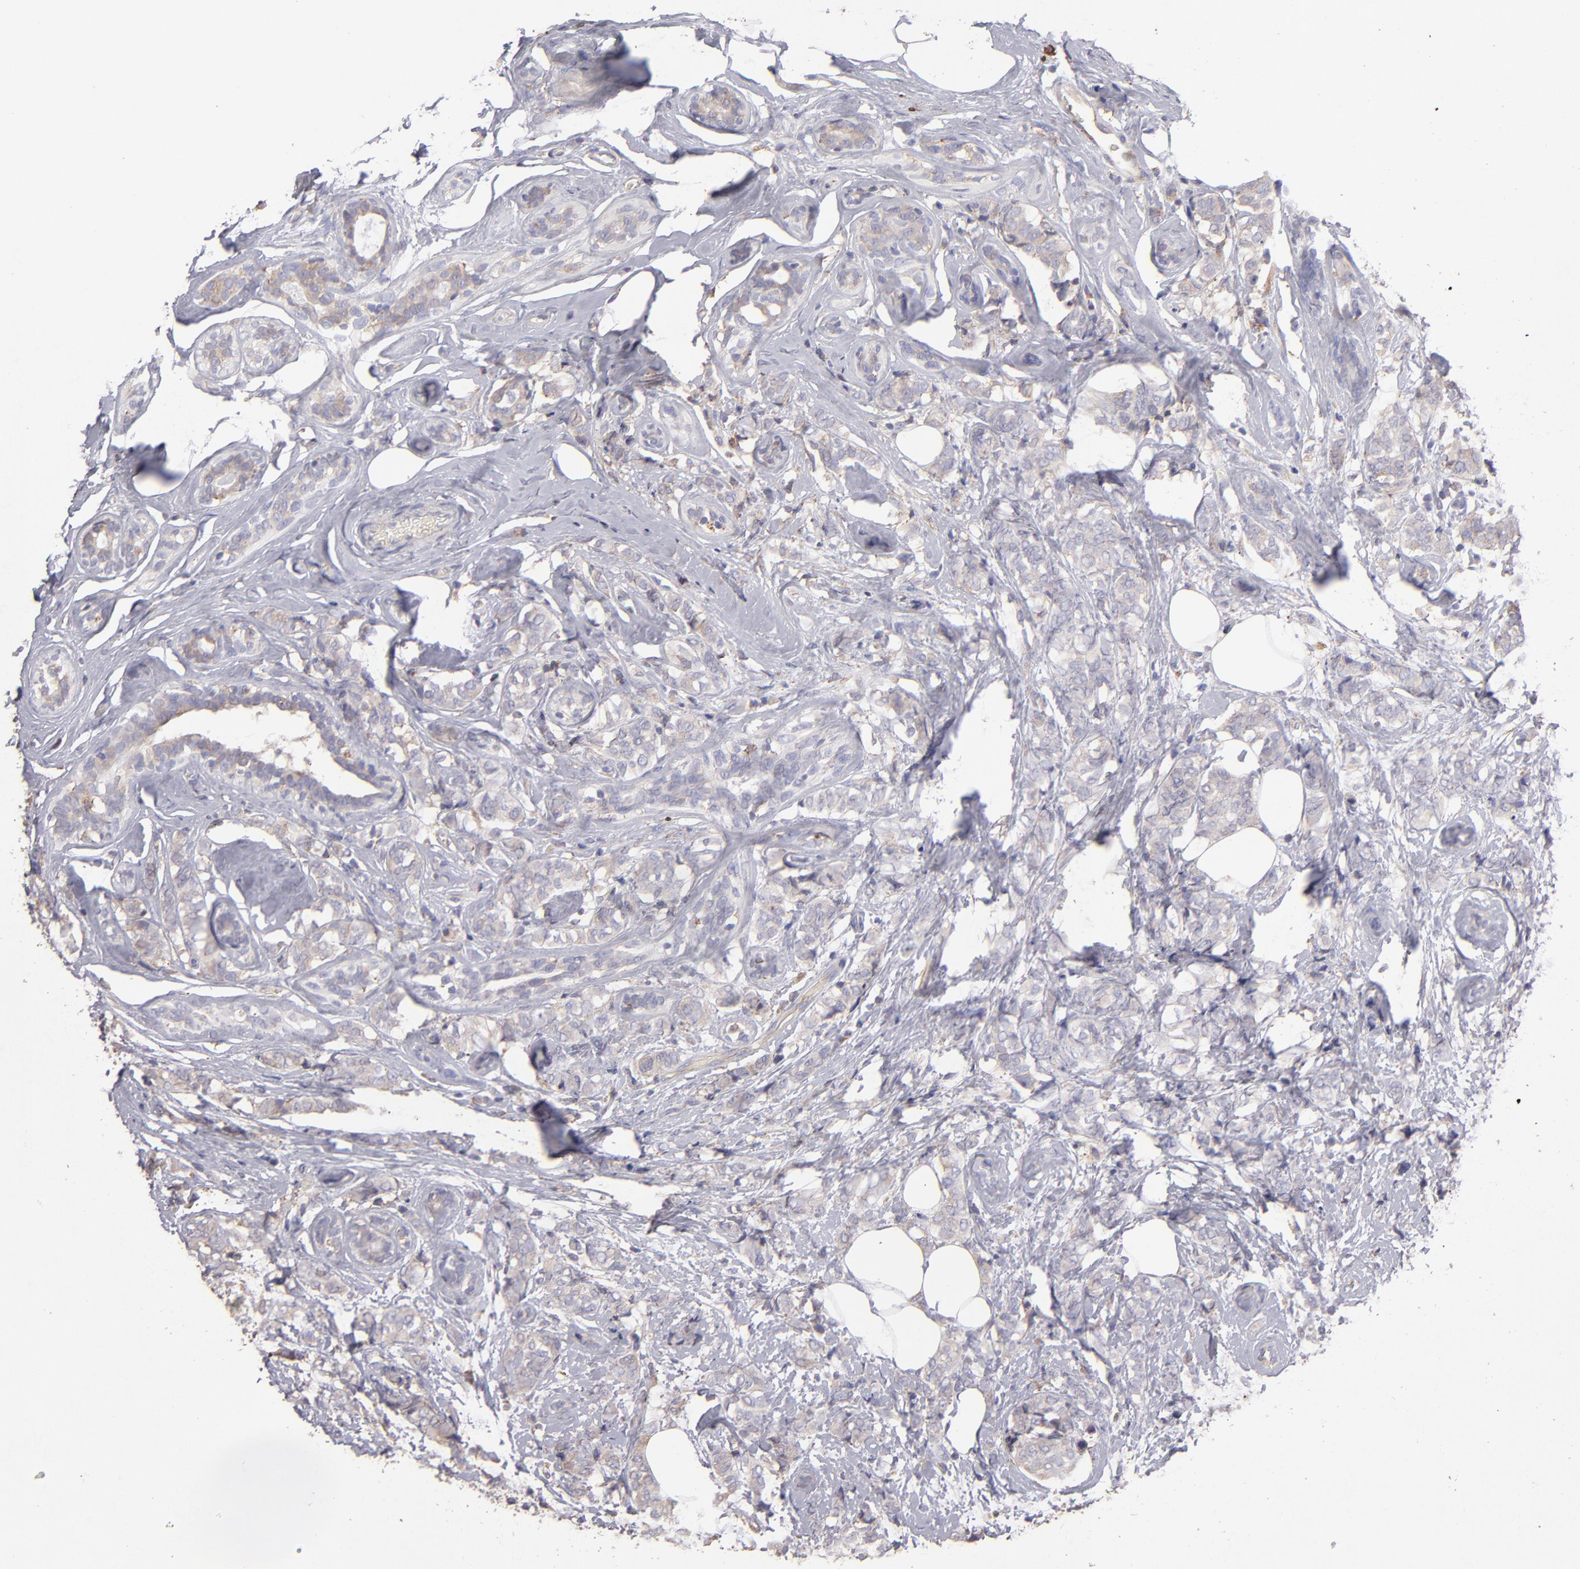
{"staining": {"intensity": "weak", "quantity": "25%-75%", "location": "cytoplasmic/membranous"}, "tissue": "breast cancer", "cell_type": "Tumor cells", "image_type": "cancer", "snomed": [{"axis": "morphology", "description": "Lobular carcinoma"}, {"axis": "topography", "description": "Breast"}], "caption": "Weak cytoplasmic/membranous protein staining is seen in about 25%-75% of tumor cells in breast cancer.", "gene": "CALR", "patient": {"sex": "female", "age": 60}}